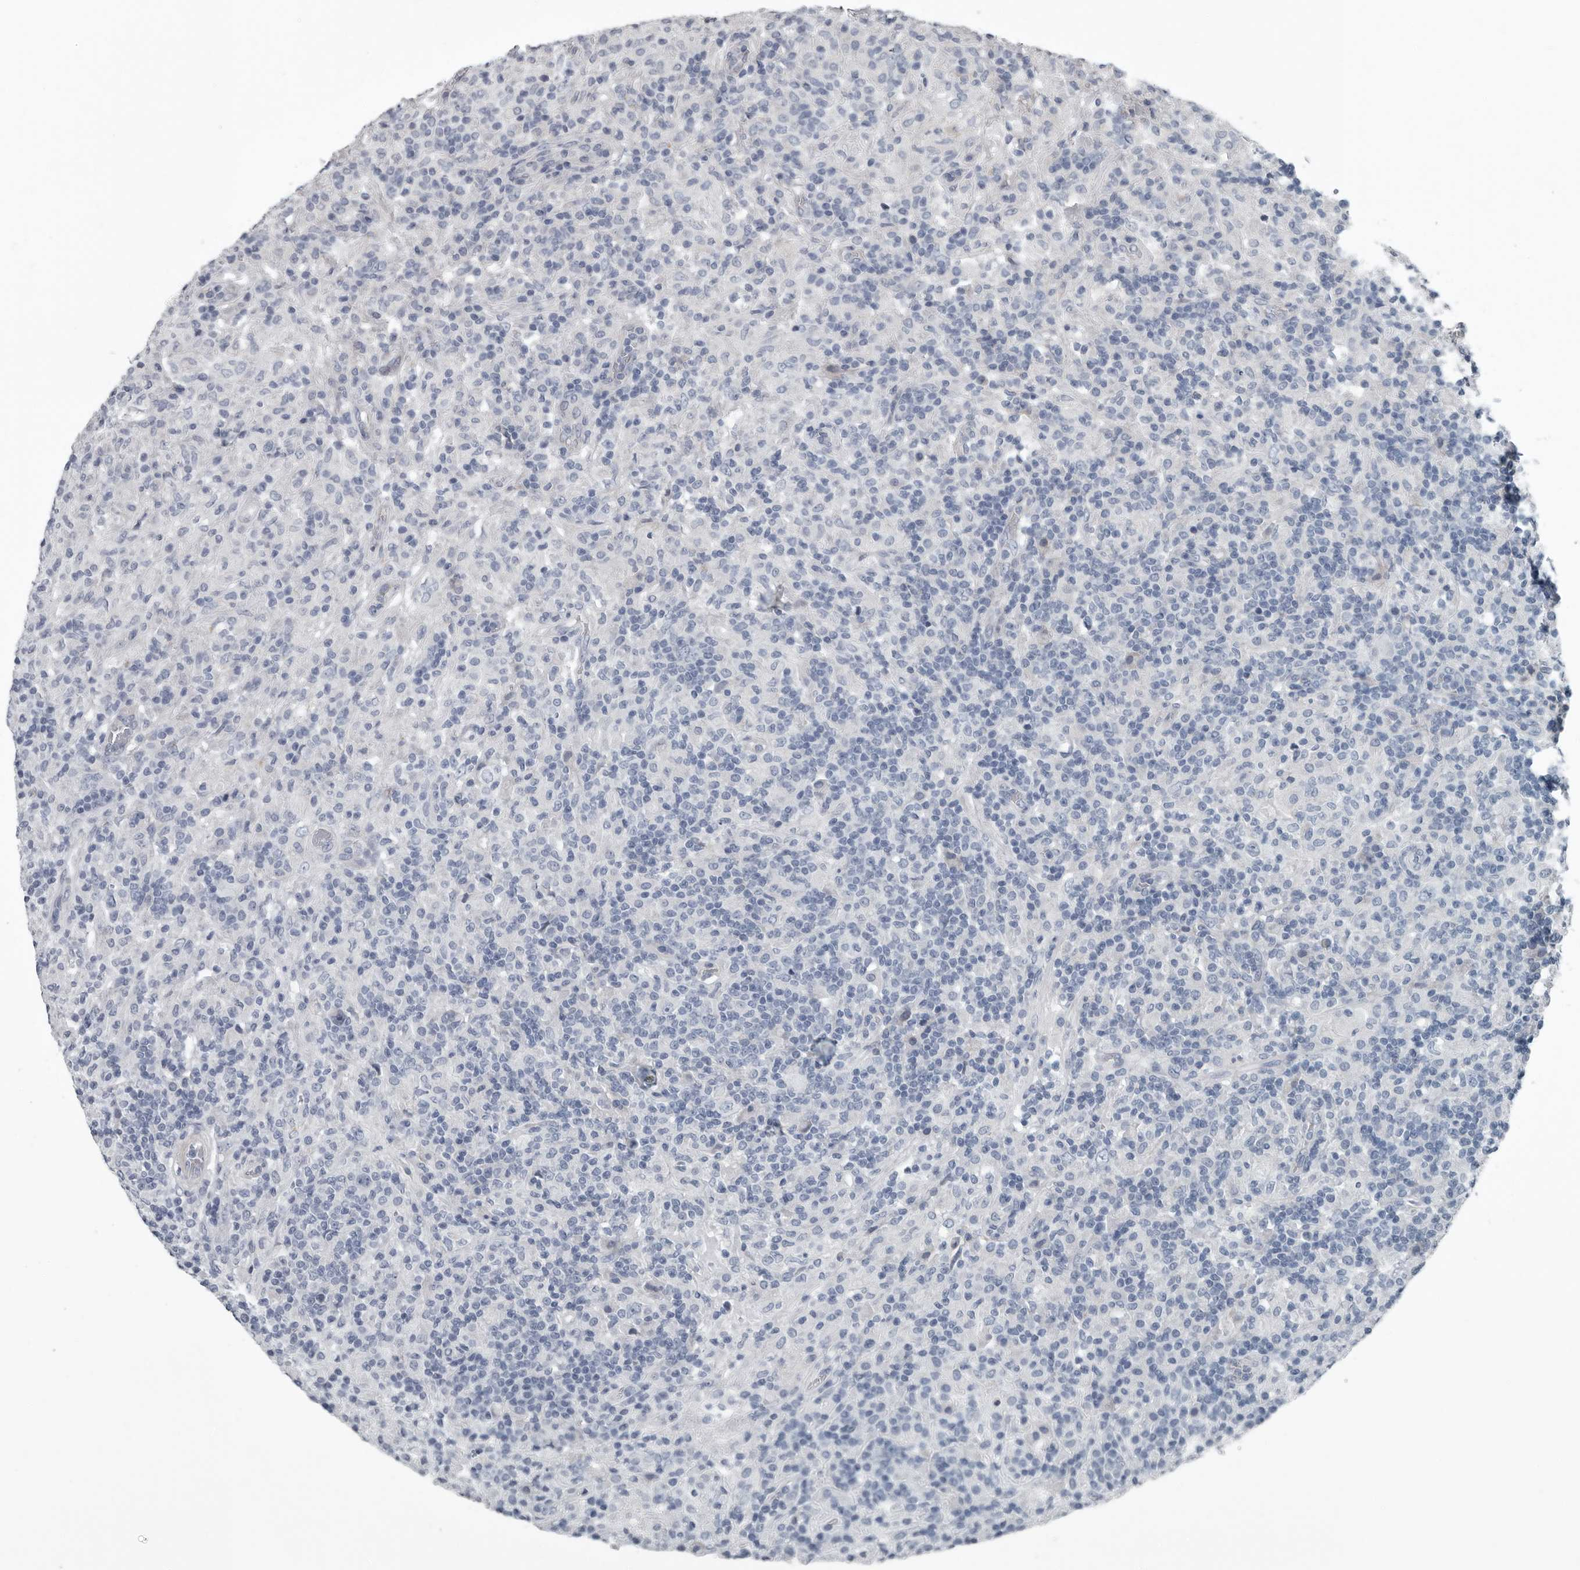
{"staining": {"intensity": "negative", "quantity": "none", "location": "none"}, "tissue": "lymphoma", "cell_type": "Tumor cells", "image_type": "cancer", "snomed": [{"axis": "morphology", "description": "Hodgkin's disease, NOS"}, {"axis": "topography", "description": "Lymph node"}], "caption": "Immunohistochemical staining of human Hodgkin's disease exhibits no significant staining in tumor cells.", "gene": "DPY19L4", "patient": {"sex": "male", "age": 70}}